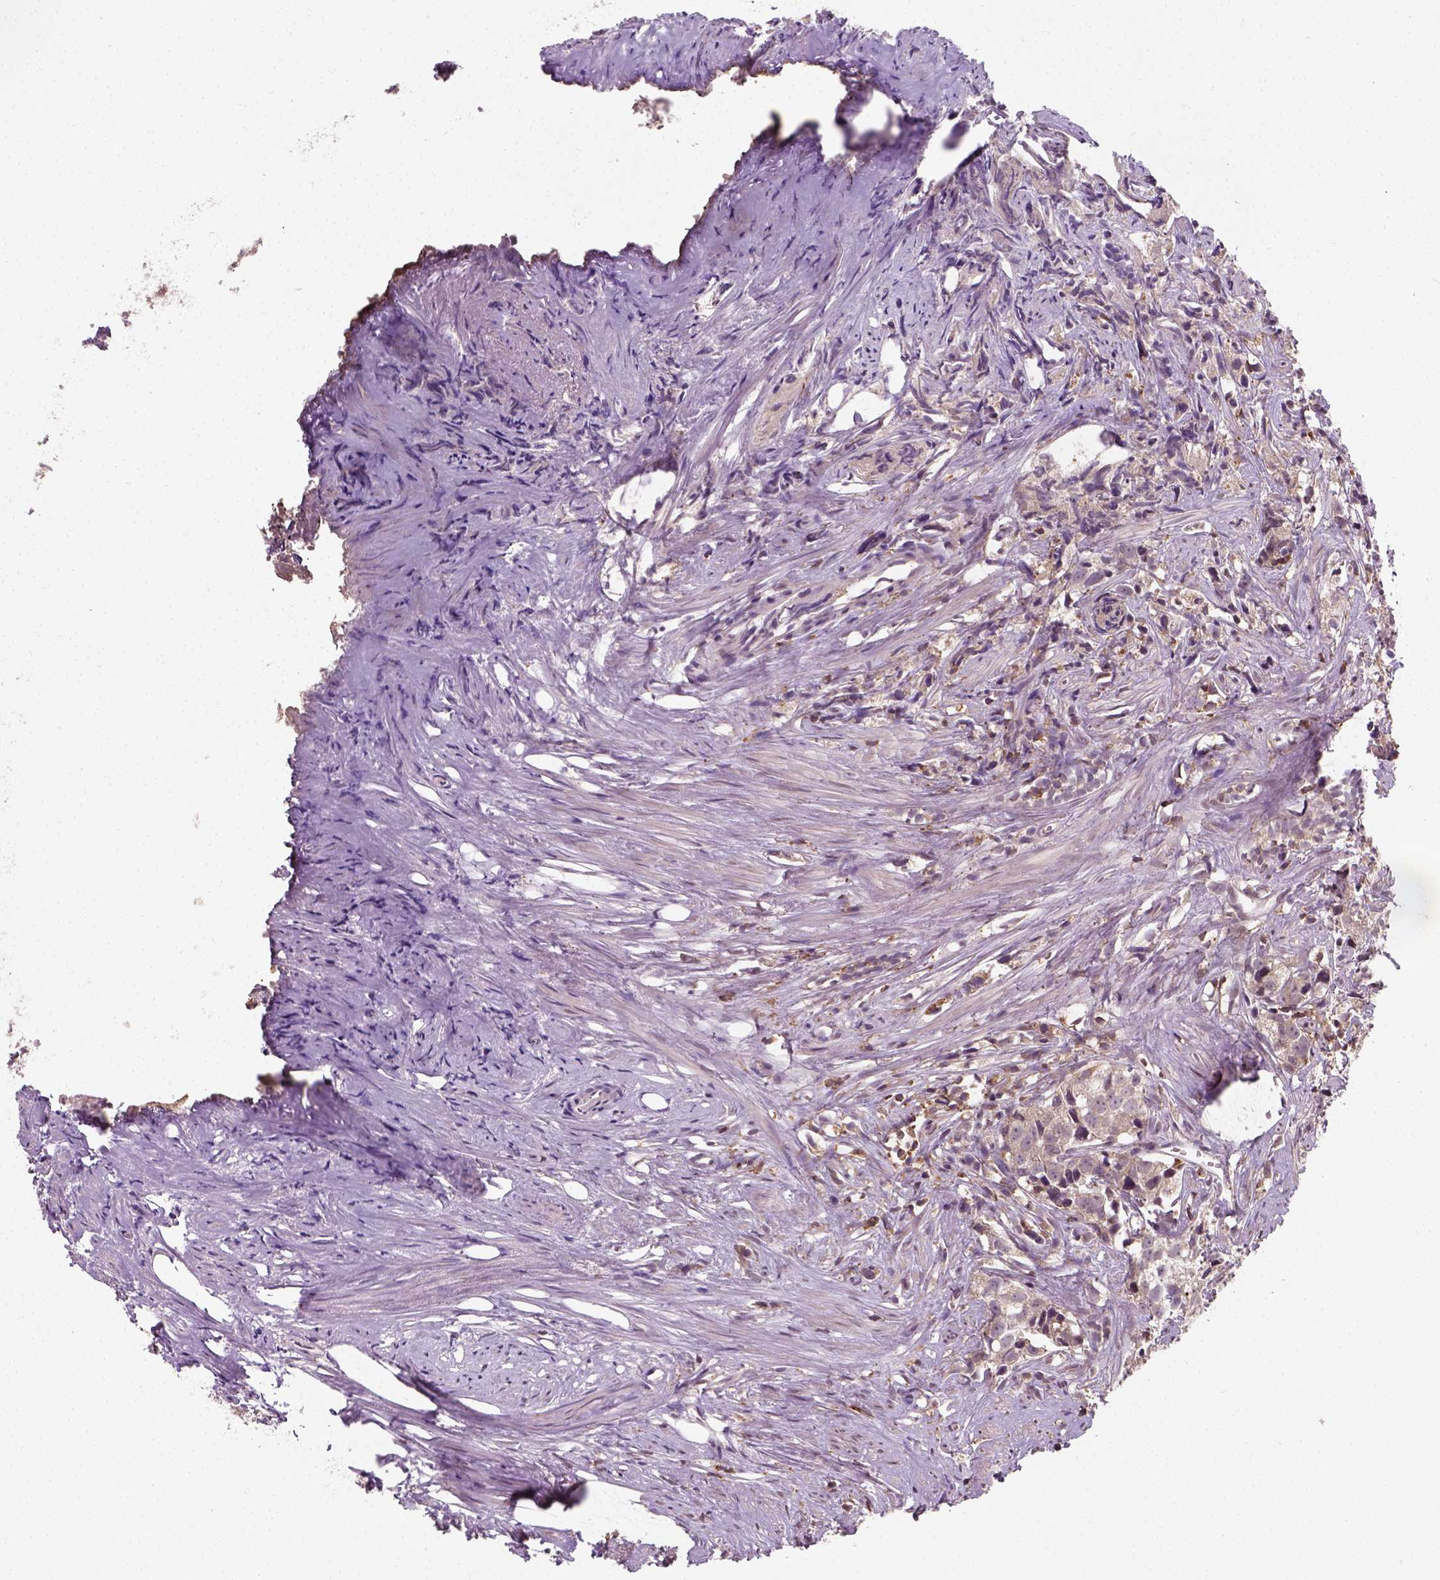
{"staining": {"intensity": "weak", "quantity": ">75%", "location": "cytoplasmic/membranous"}, "tissue": "prostate cancer", "cell_type": "Tumor cells", "image_type": "cancer", "snomed": [{"axis": "morphology", "description": "Adenocarcinoma, High grade"}, {"axis": "topography", "description": "Prostate"}], "caption": "The immunohistochemical stain shows weak cytoplasmic/membranous staining in tumor cells of prostate cancer (adenocarcinoma (high-grade)) tissue.", "gene": "CAMKK1", "patient": {"sex": "male", "age": 68}}